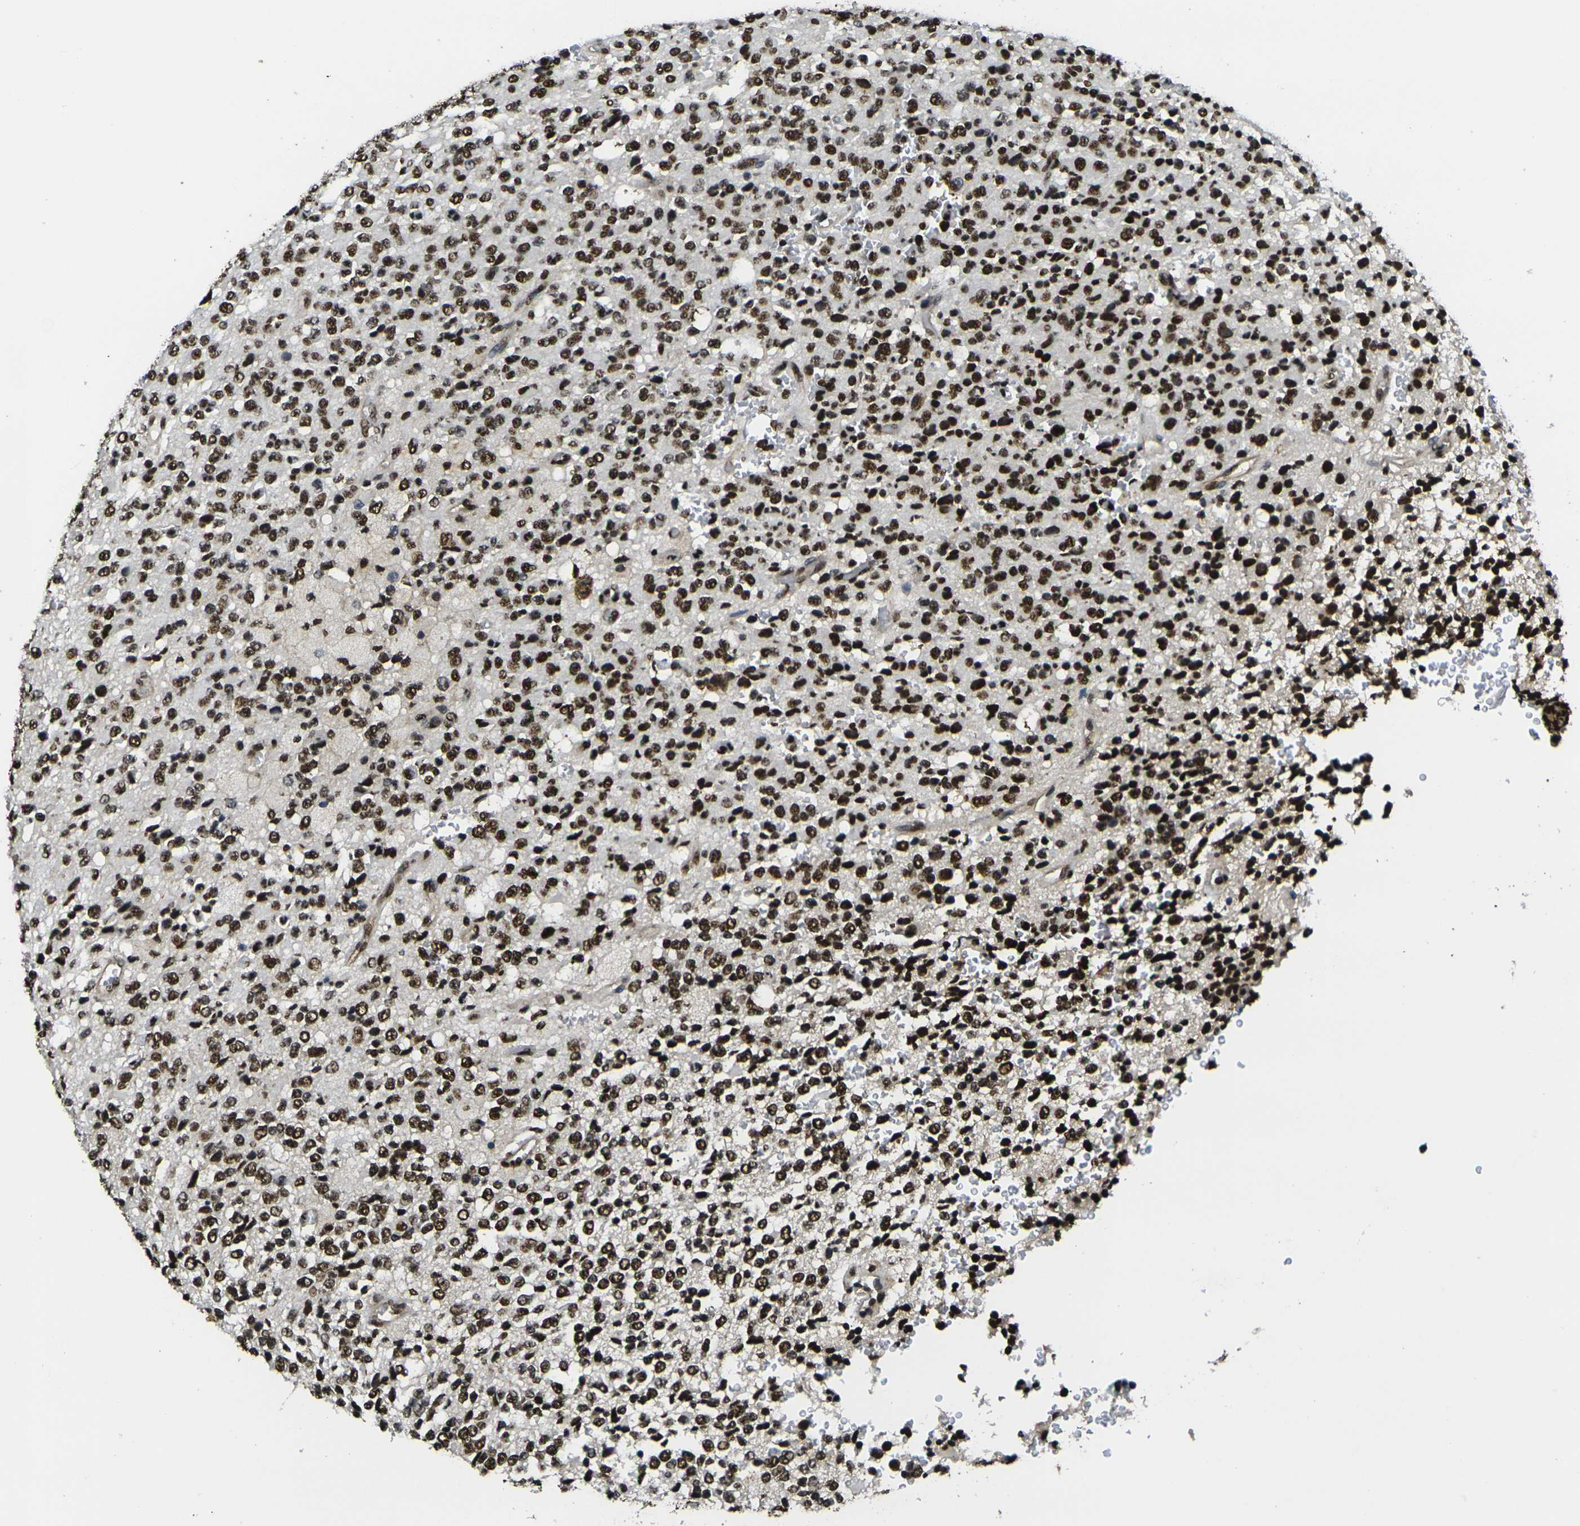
{"staining": {"intensity": "strong", "quantity": ">75%", "location": "nuclear"}, "tissue": "glioma", "cell_type": "Tumor cells", "image_type": "cancer", "snomed": [{"axis": "morphology", "description": "Glioma, malignant, High grade"}, {"axis": "topography", "description": "pancreas cauda"}], "caption": "Strong nuclear positivity is seen in about >75% of tumor cells in glioma. (Brightfield microscopy of DAB IHC at high magnification).", "gene": "SMARCC1", "patient": {"sex": "male", "age": 60}}